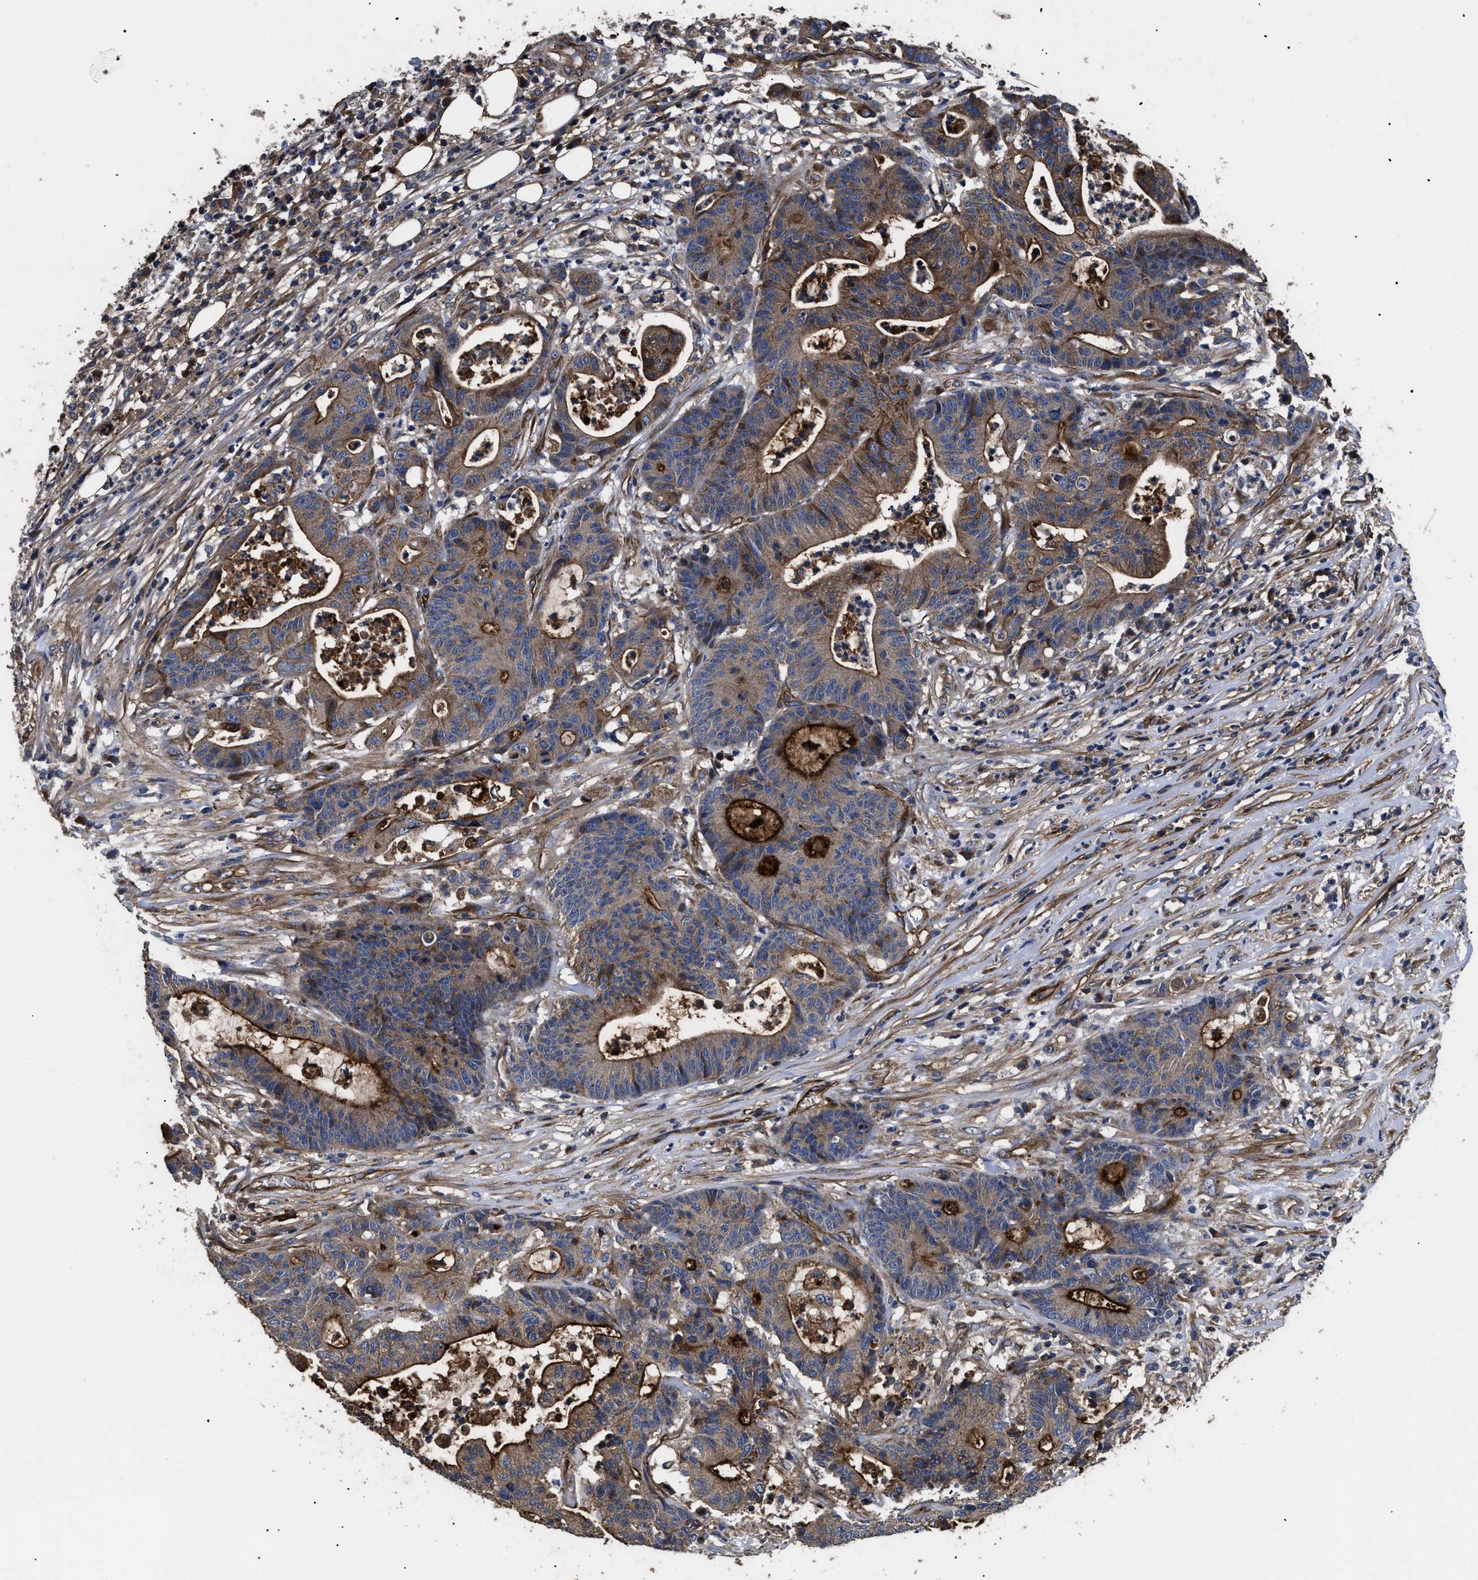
{"staining": {"intensity": "strong", "quantity": "25%-75%", "location": "cytoplasmic/membranous"}, "tissue": "colorectal cancer", "cell_type": "Tumor cells", "image_type": "cancer", "snomed": [{"axis": "morphology", "description": "Adenocarcinoma, NOS"}, {"axis": "topography", "description": "Colon"}], "caption": "A micrograph of human colorectal cancer (adenocarcinoma) stained for a protein exhibits strong cytoplasmic/membranous brown staining in tumor cells. (DAB (3,3'-diaminobenzidine) IHC with brightfield microscopy, high magnification).", "gene": "NT5E", "patient": {"sex": "female", "age": 84}}